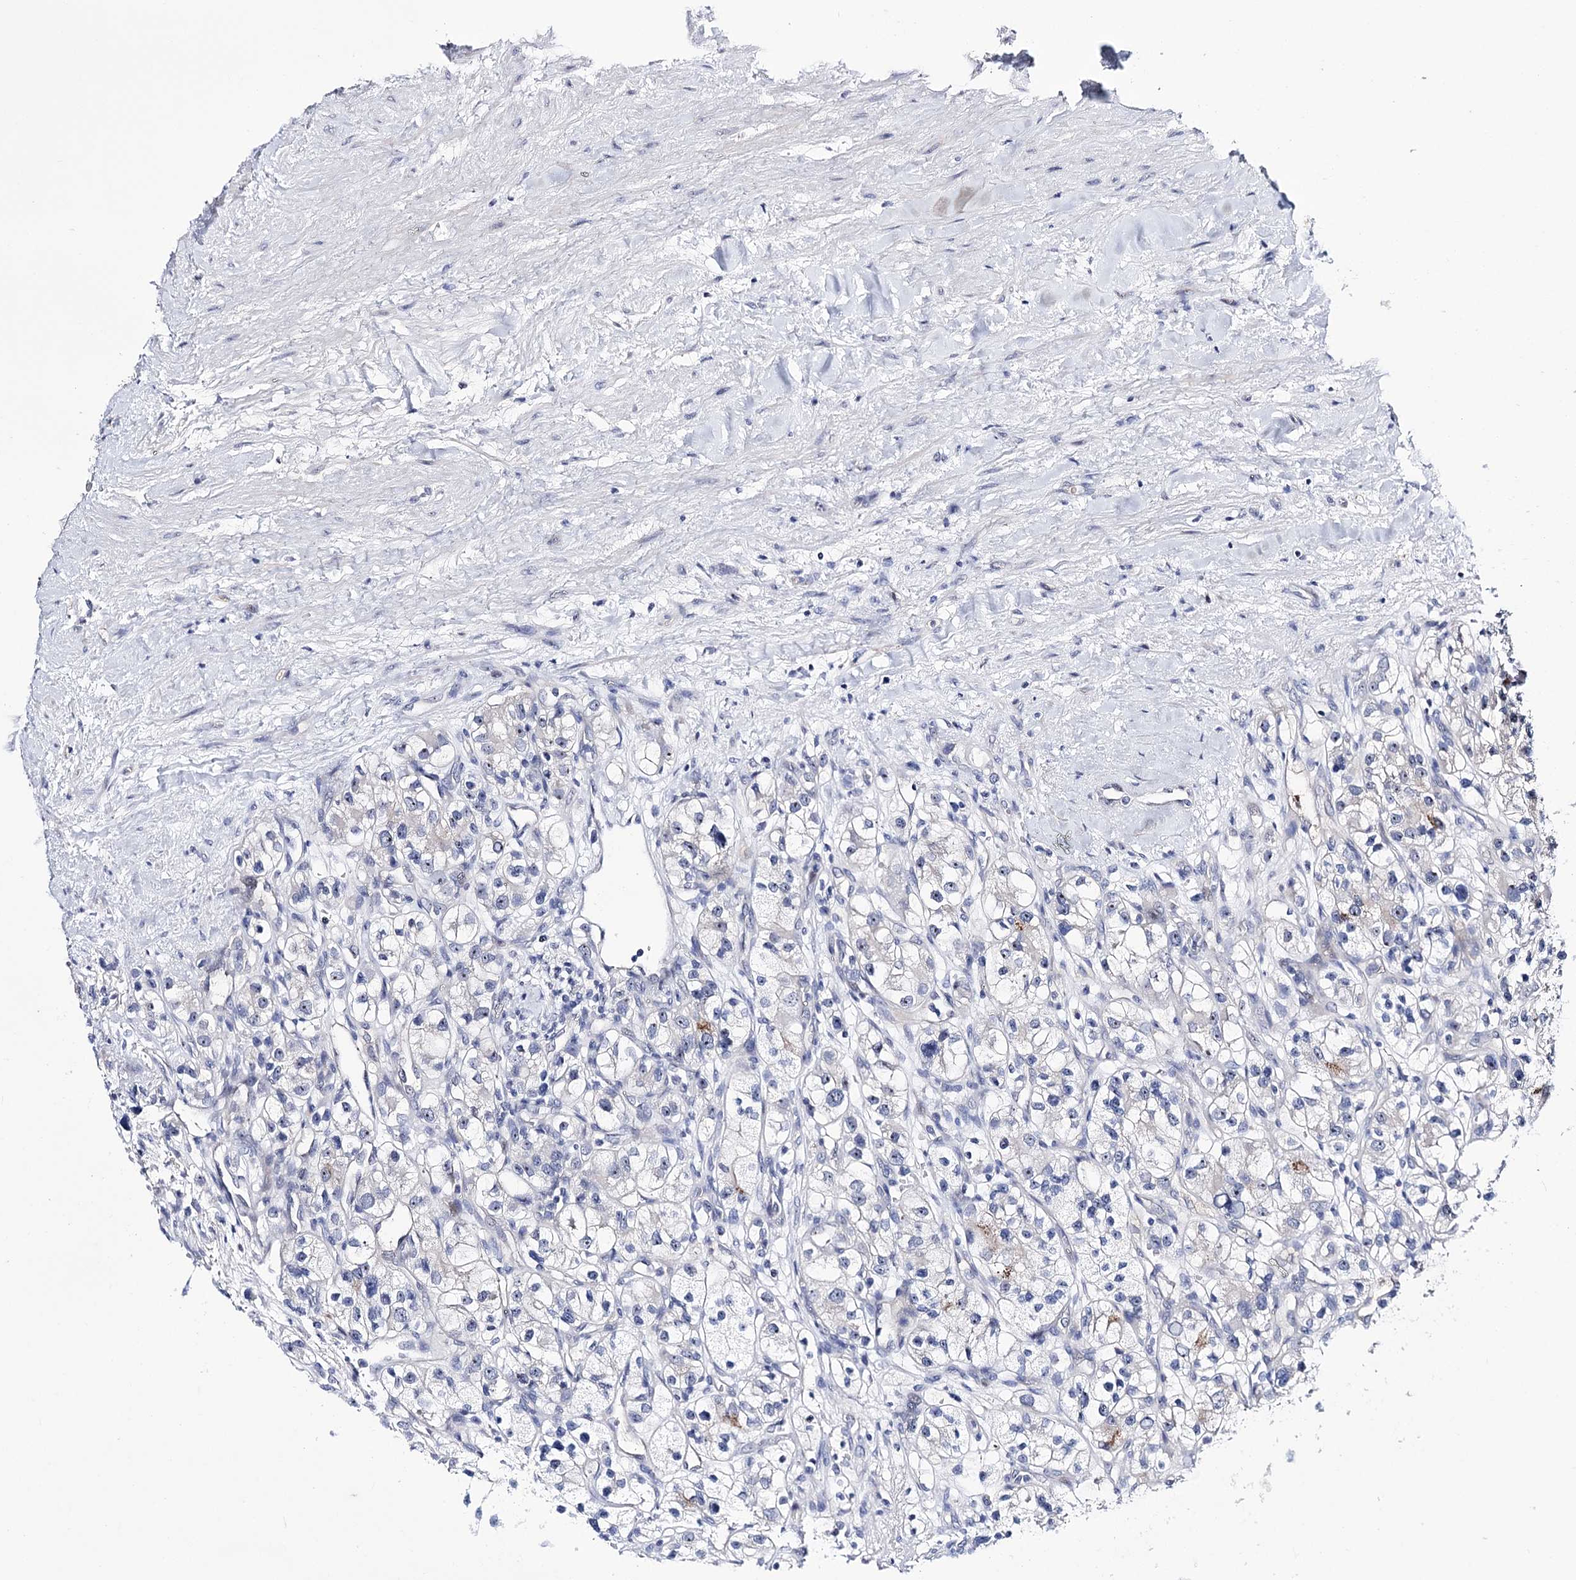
{"staining": {"intensity": "negative", "quantity": "none", "location": "none"}, "tissue": "renal cancer", "cell_type": "Tumor cells", "image_type": "cancer", "snomed": [{"axis": "morphology", "description": "Adenocarcinoma, NOS"}, {"axis": "topography", "description": "Kidney"}], "caption": "DAB (3,3'-diaminobenzidine) immunohistochemical staining of renal cancer demonstrates no significant expression in tumor cells.", "gene": "PCGF5", "patient": {"sex": "female", "age": 57}}